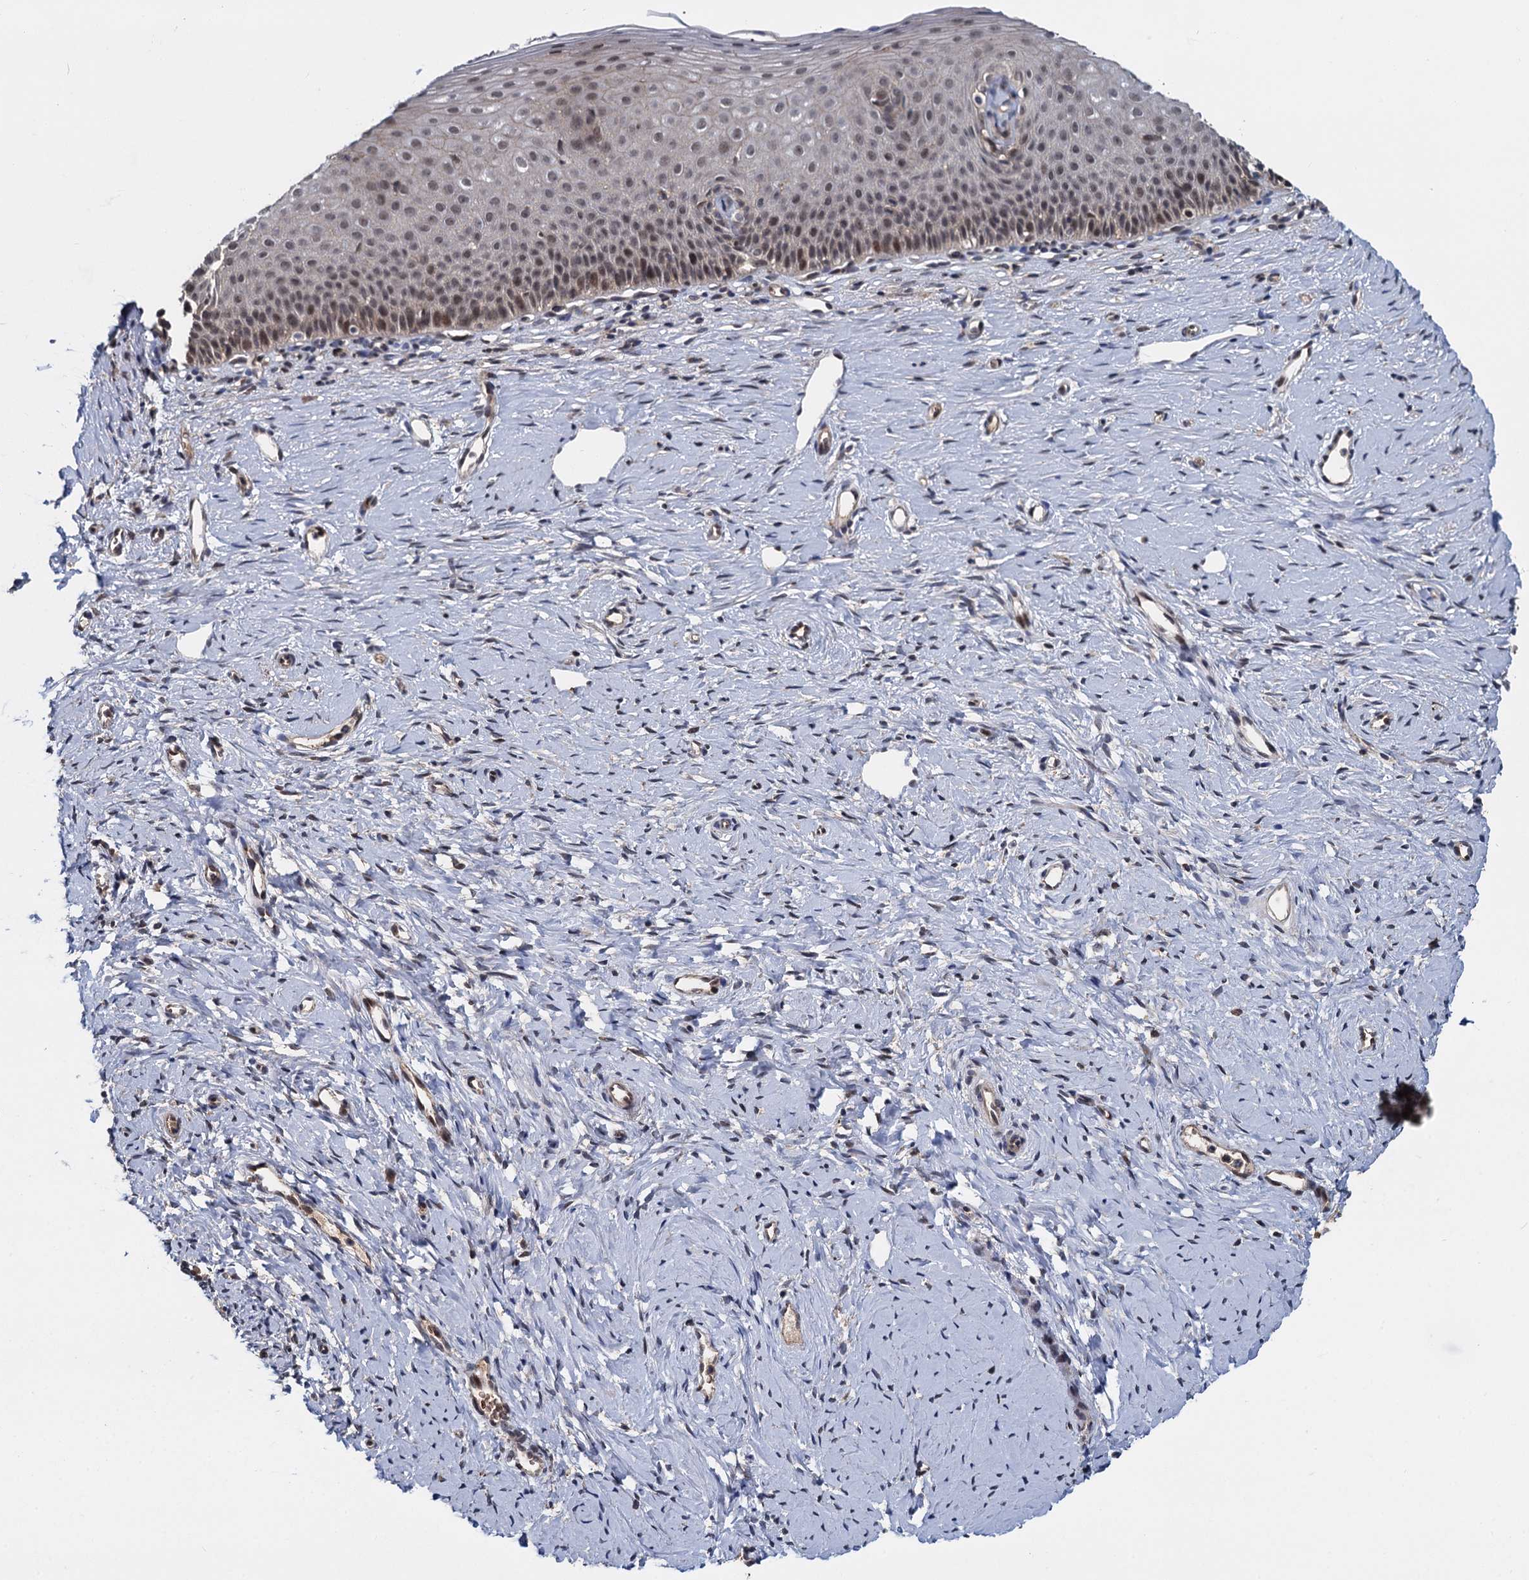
{"staining": {"intensity": "moderate", "quantity": ">75%", "location": "cytoplasmic/membranous,nuclear"}, "tissue": "cervix", "cell_type": "Glandular cells", "image_type": "normal", "snomed": [{"axis": "morphology", "description": "Normal tissue, NOS"}, {"axis": "topography", "description": "Cervix"}], "caption": "About >75% of glandular cells in normal cervix display moderate cytoplasmic/membranous,nuclear protein positivity as visualized by brown immunohistochemical staining.", "gene": "FANCI", "patient": {"sex": "female", "age": 36}}